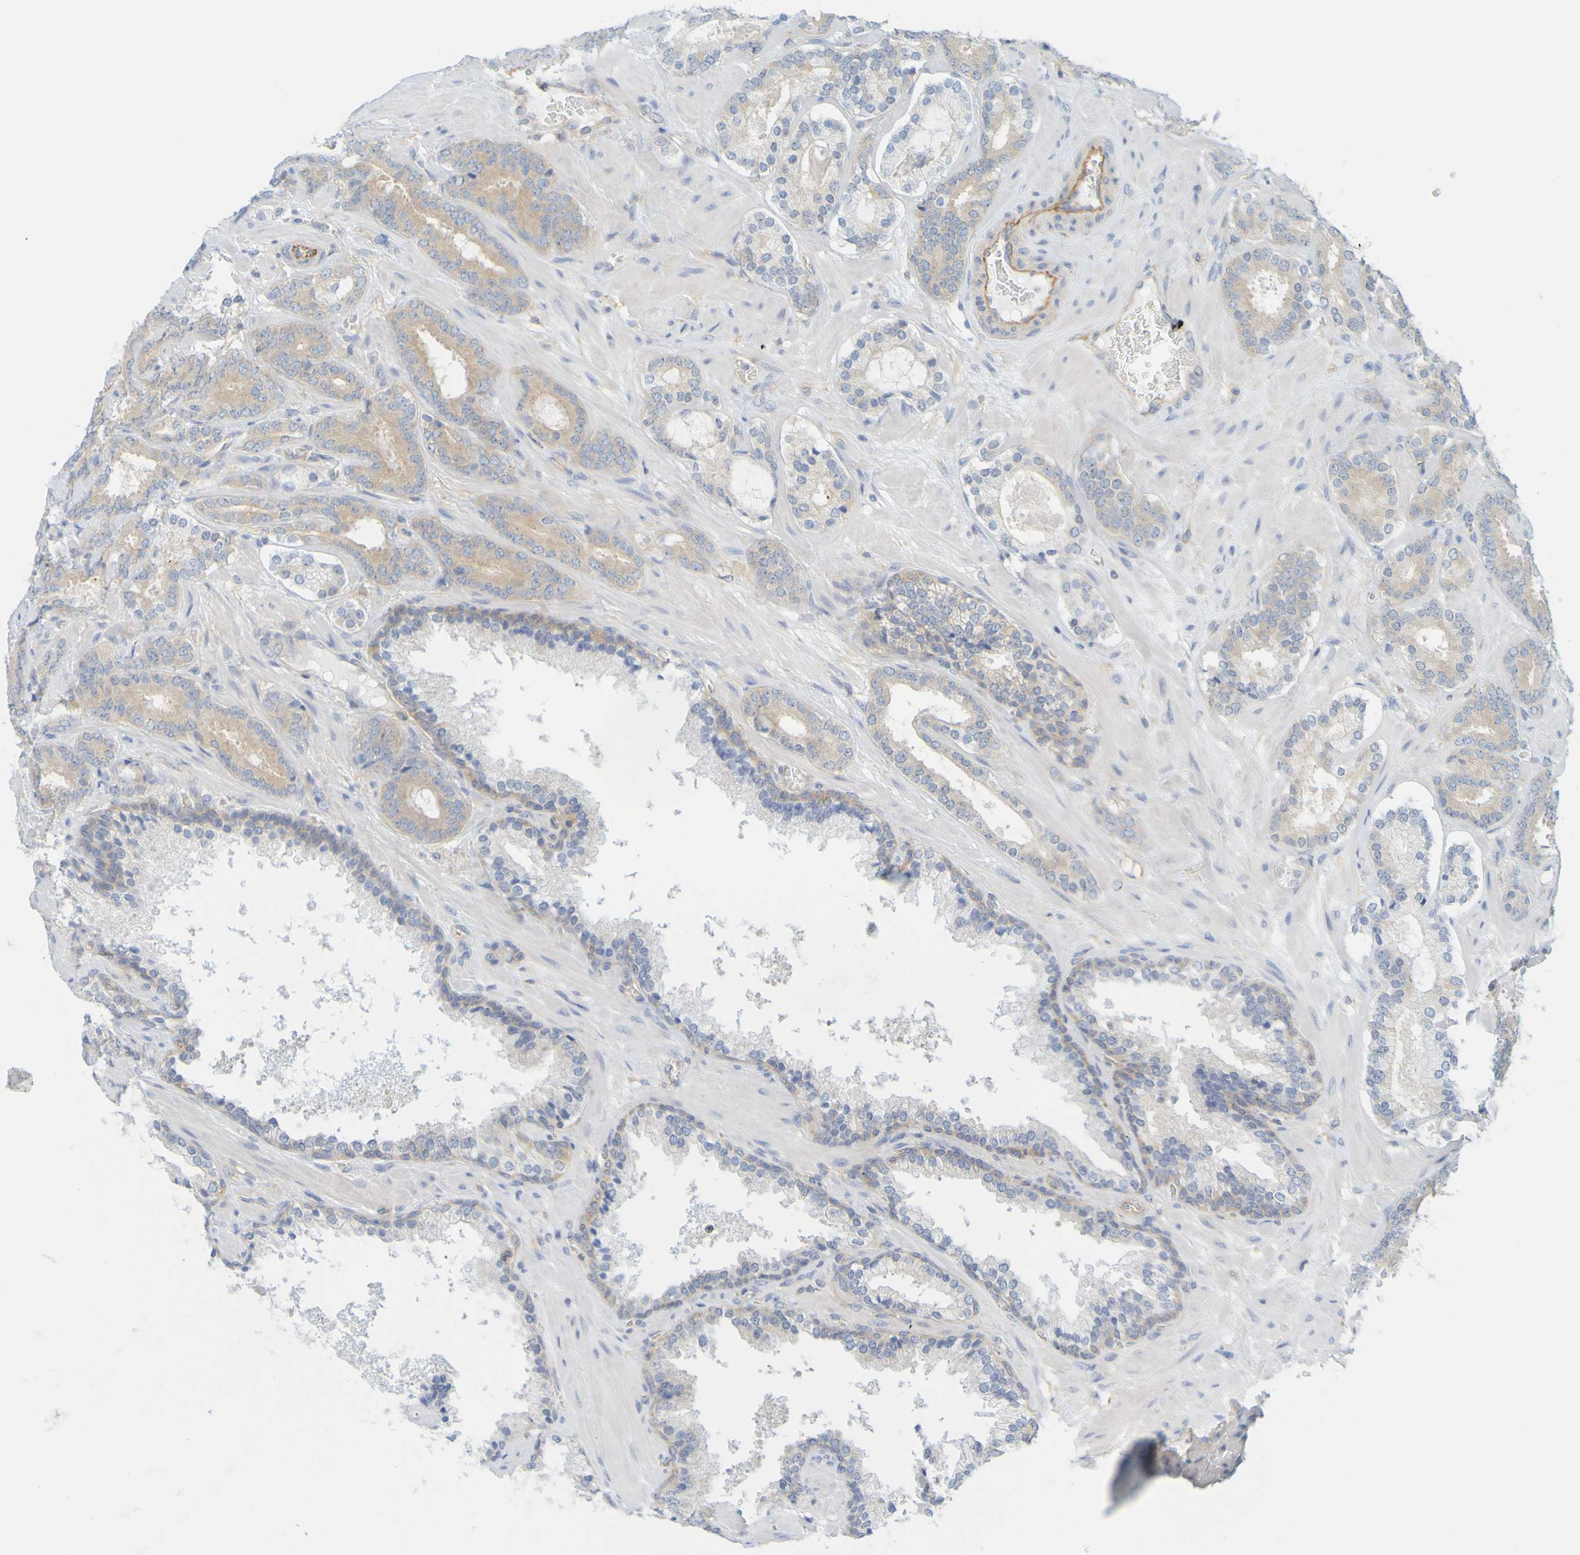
{"staining": {"intensity": "moderate", "quantity": ">75%", "location": "cytoplasmic/membranous"}, "tissue": "prostate cancer", "cell_type": "Tumor cells", "image_type": "cancer", "snomed": [{"axis": "morphology", "description": "Adenocarcinoma, Low grade"}, {"axis": "topography", "description": "Prostate"}], "caption": "Human prostate adenocarcinoma (low-grade) stained with a protein marker exhibits moderate staining in tumor cells.", "gene": "APPL1", "patient": {"sex": "male", "age": 63}}